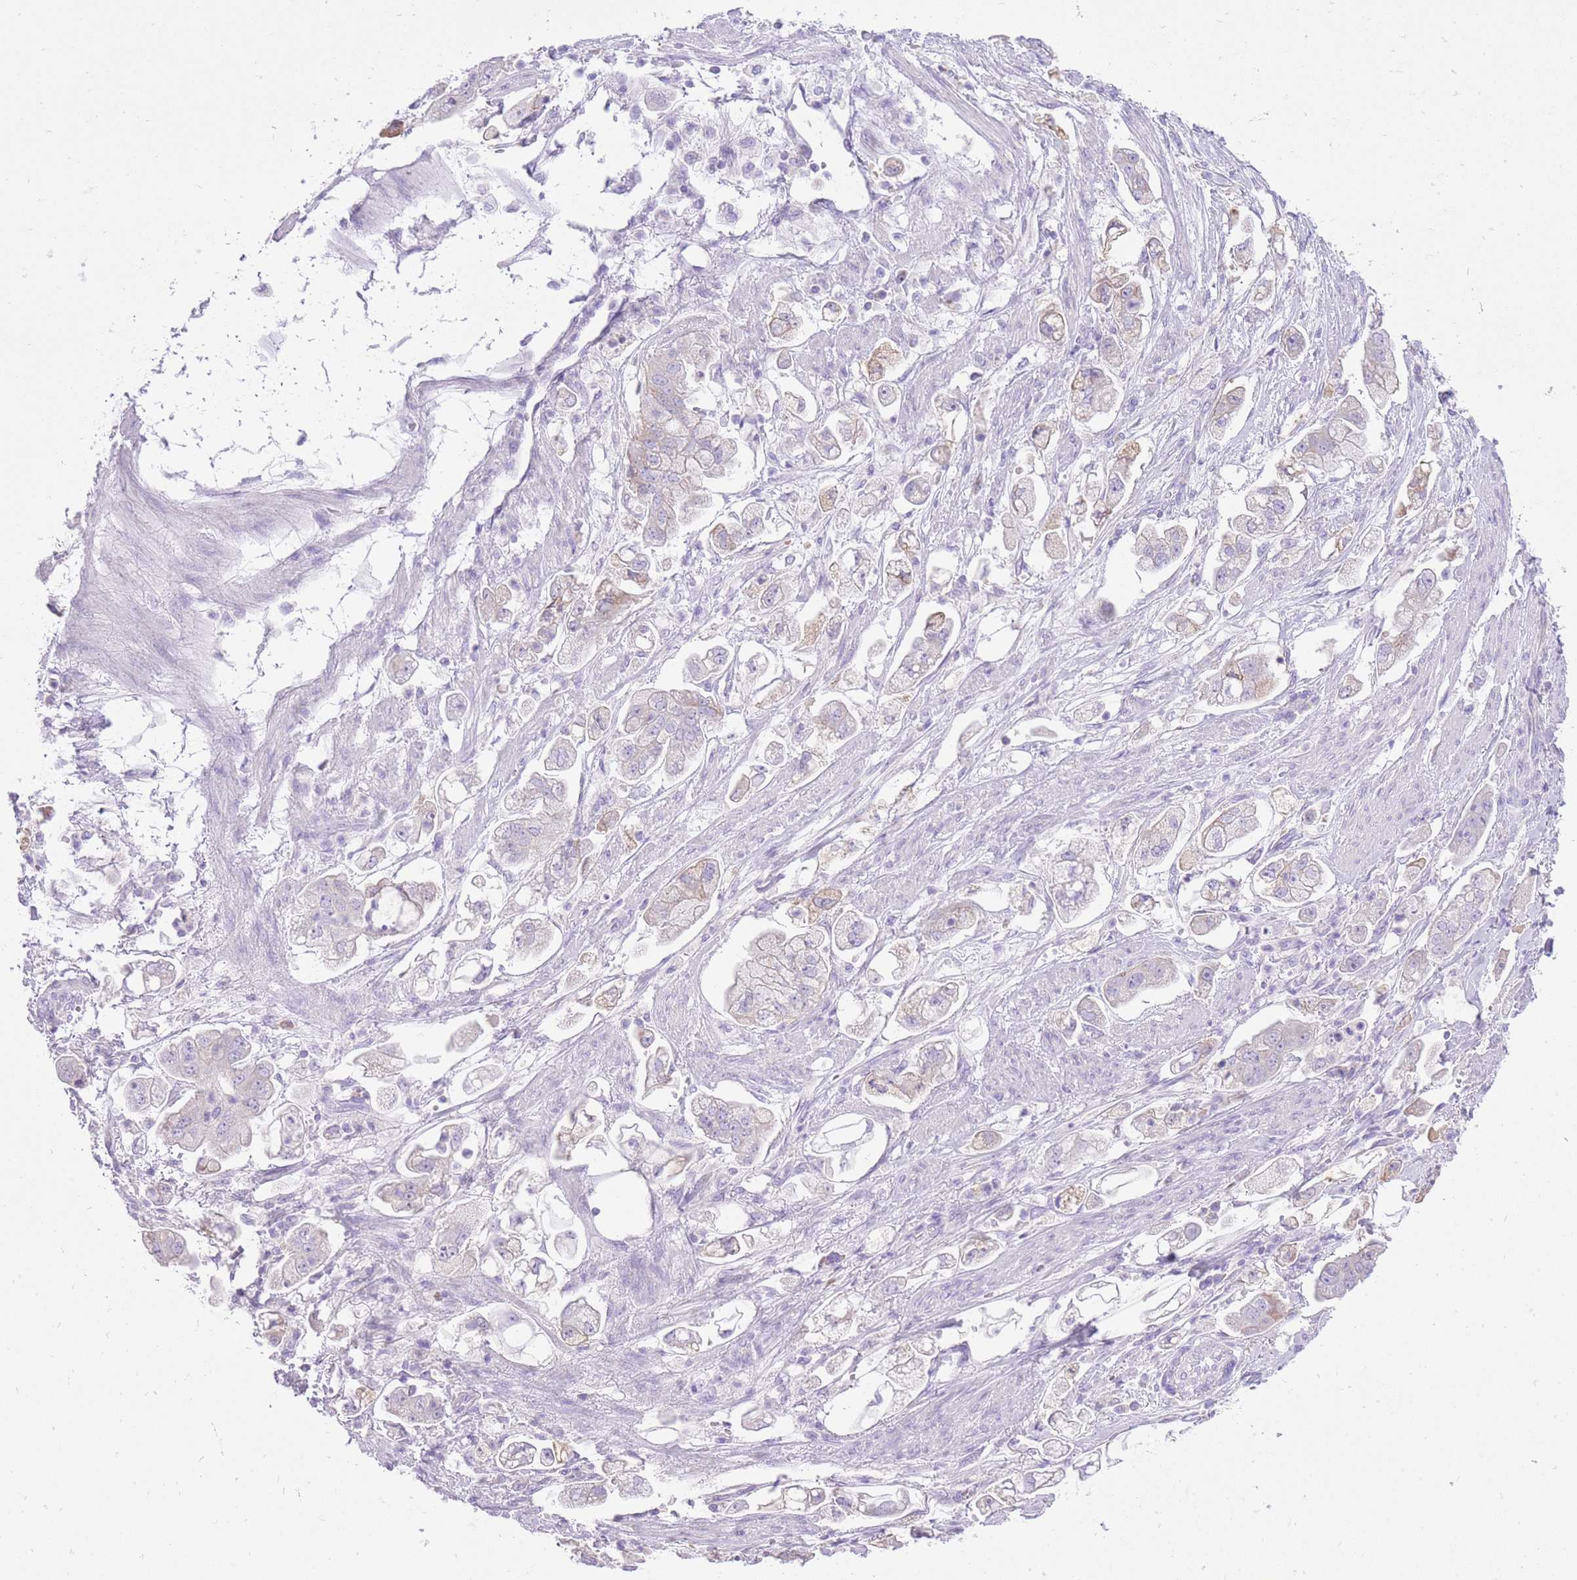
{"staining": {"intensity": "weak", "quantity": "<25%", "location": "cytoplasmic/membranous"}, "tissue": "stomach cancer", "cell_type": "Tumor cells", "image_type": "cancer", "snomed": [{"axis": "morphology", "description": "Adenocarcinoma, NOS"}, {"axis": "topography", "description": "Stomach"}], "caption": "DAB immunohistochemical staining of stomach adenocarcinoma reveals no significant staining in tumor cells.", "gene": "SLC4A4", "patient": {"sex": "male", "age": 62}}